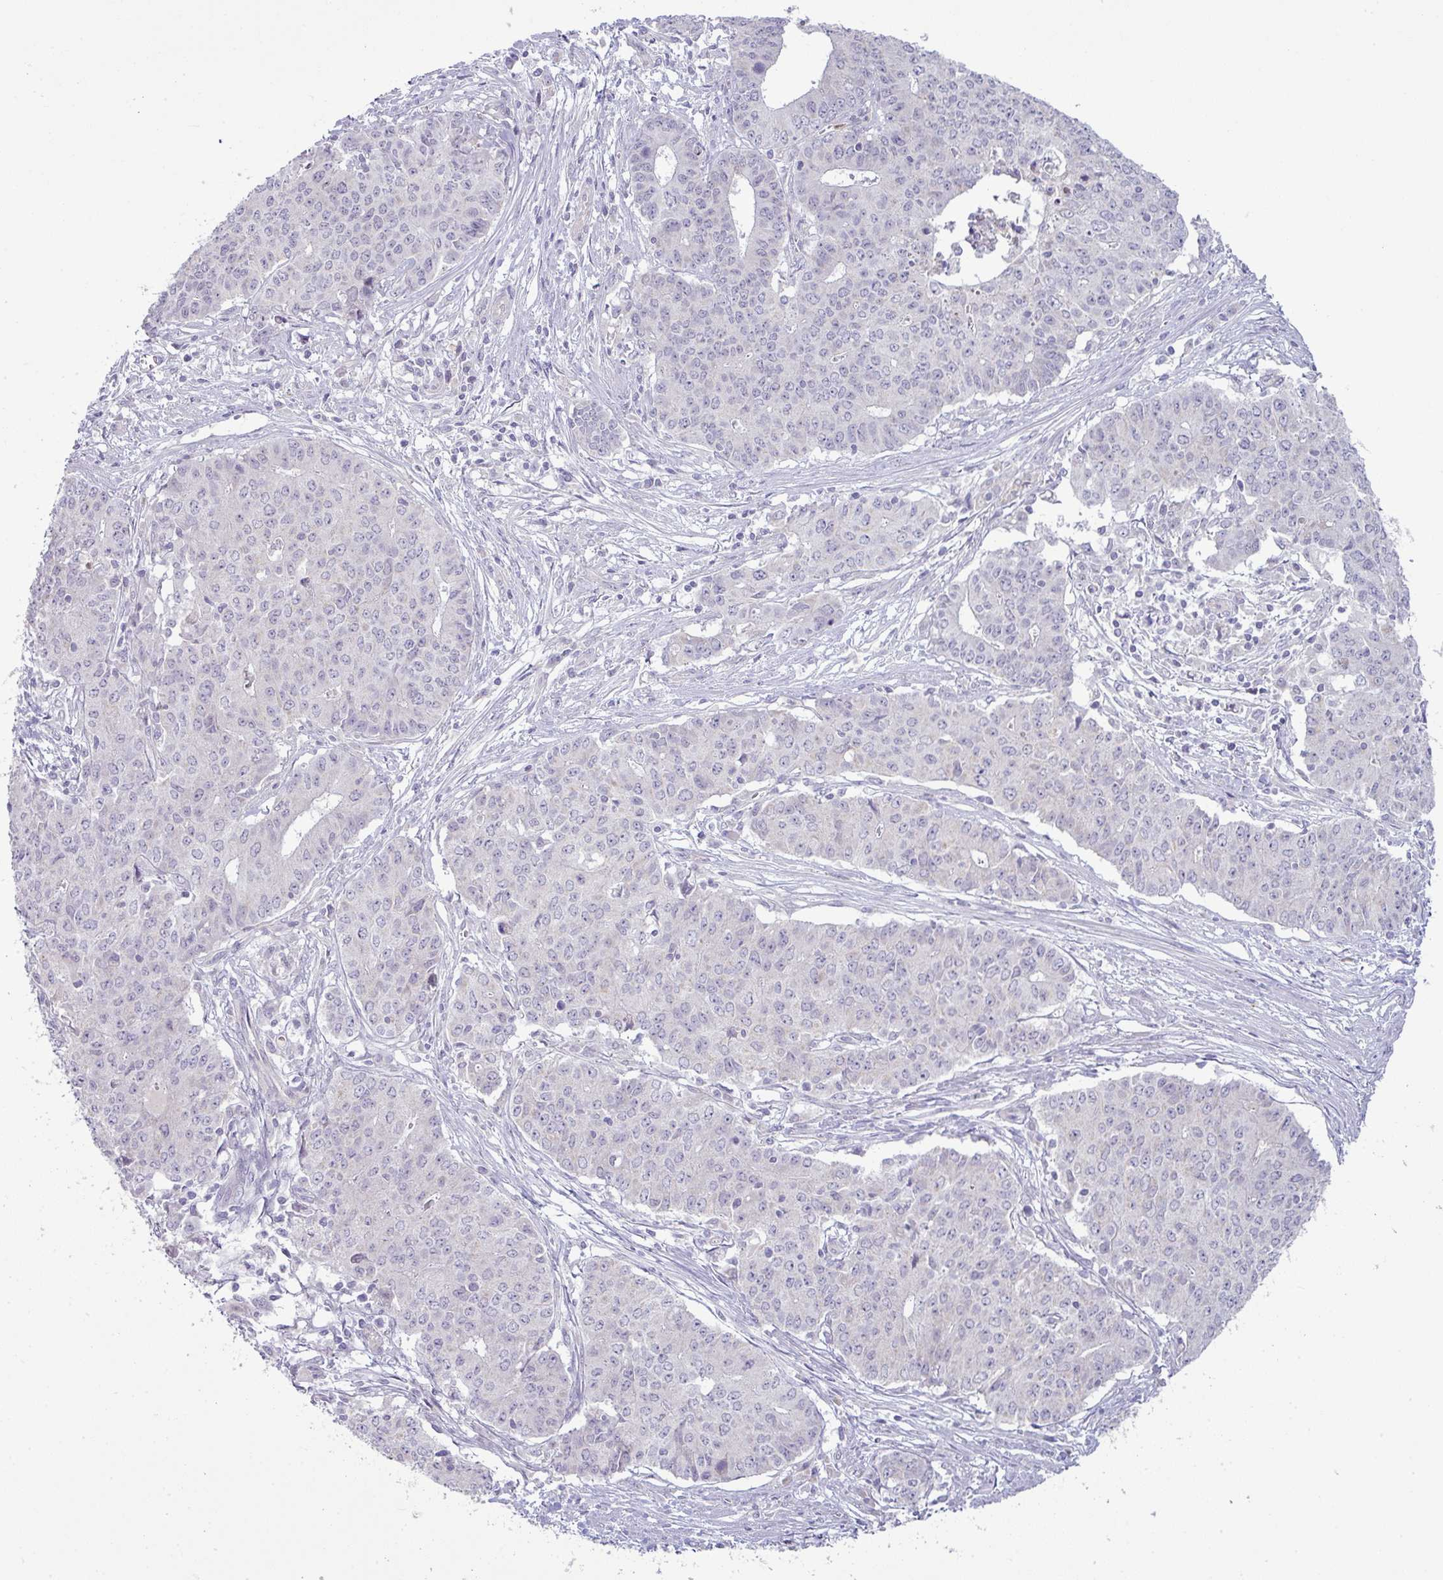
{"staining": {"intensity": "negative", "quantity": "none", "location": "none"}, "tissue": "endometrial cancer", "cell_type": "Tumor cells", "image_type": "cancer", "snomed": [{"axis": "morphology", "description": "Adenocarcinoma, NOS"}, {"axis": "topography", "description": "Endometrium"}], "caption": "A histopathology image of human endometrial cancer (adenocarcinoma) is negative for staining in tumor cells. (Stains: DAB (3,3'-diaminobenzidine) immunohistochemistry (IHC) with hematoxylin counter stain, Microscopy: brightfield microscopy at high magnification).", "gene": "HBEGF", "patient": {"sex": "female", "age": 59}}